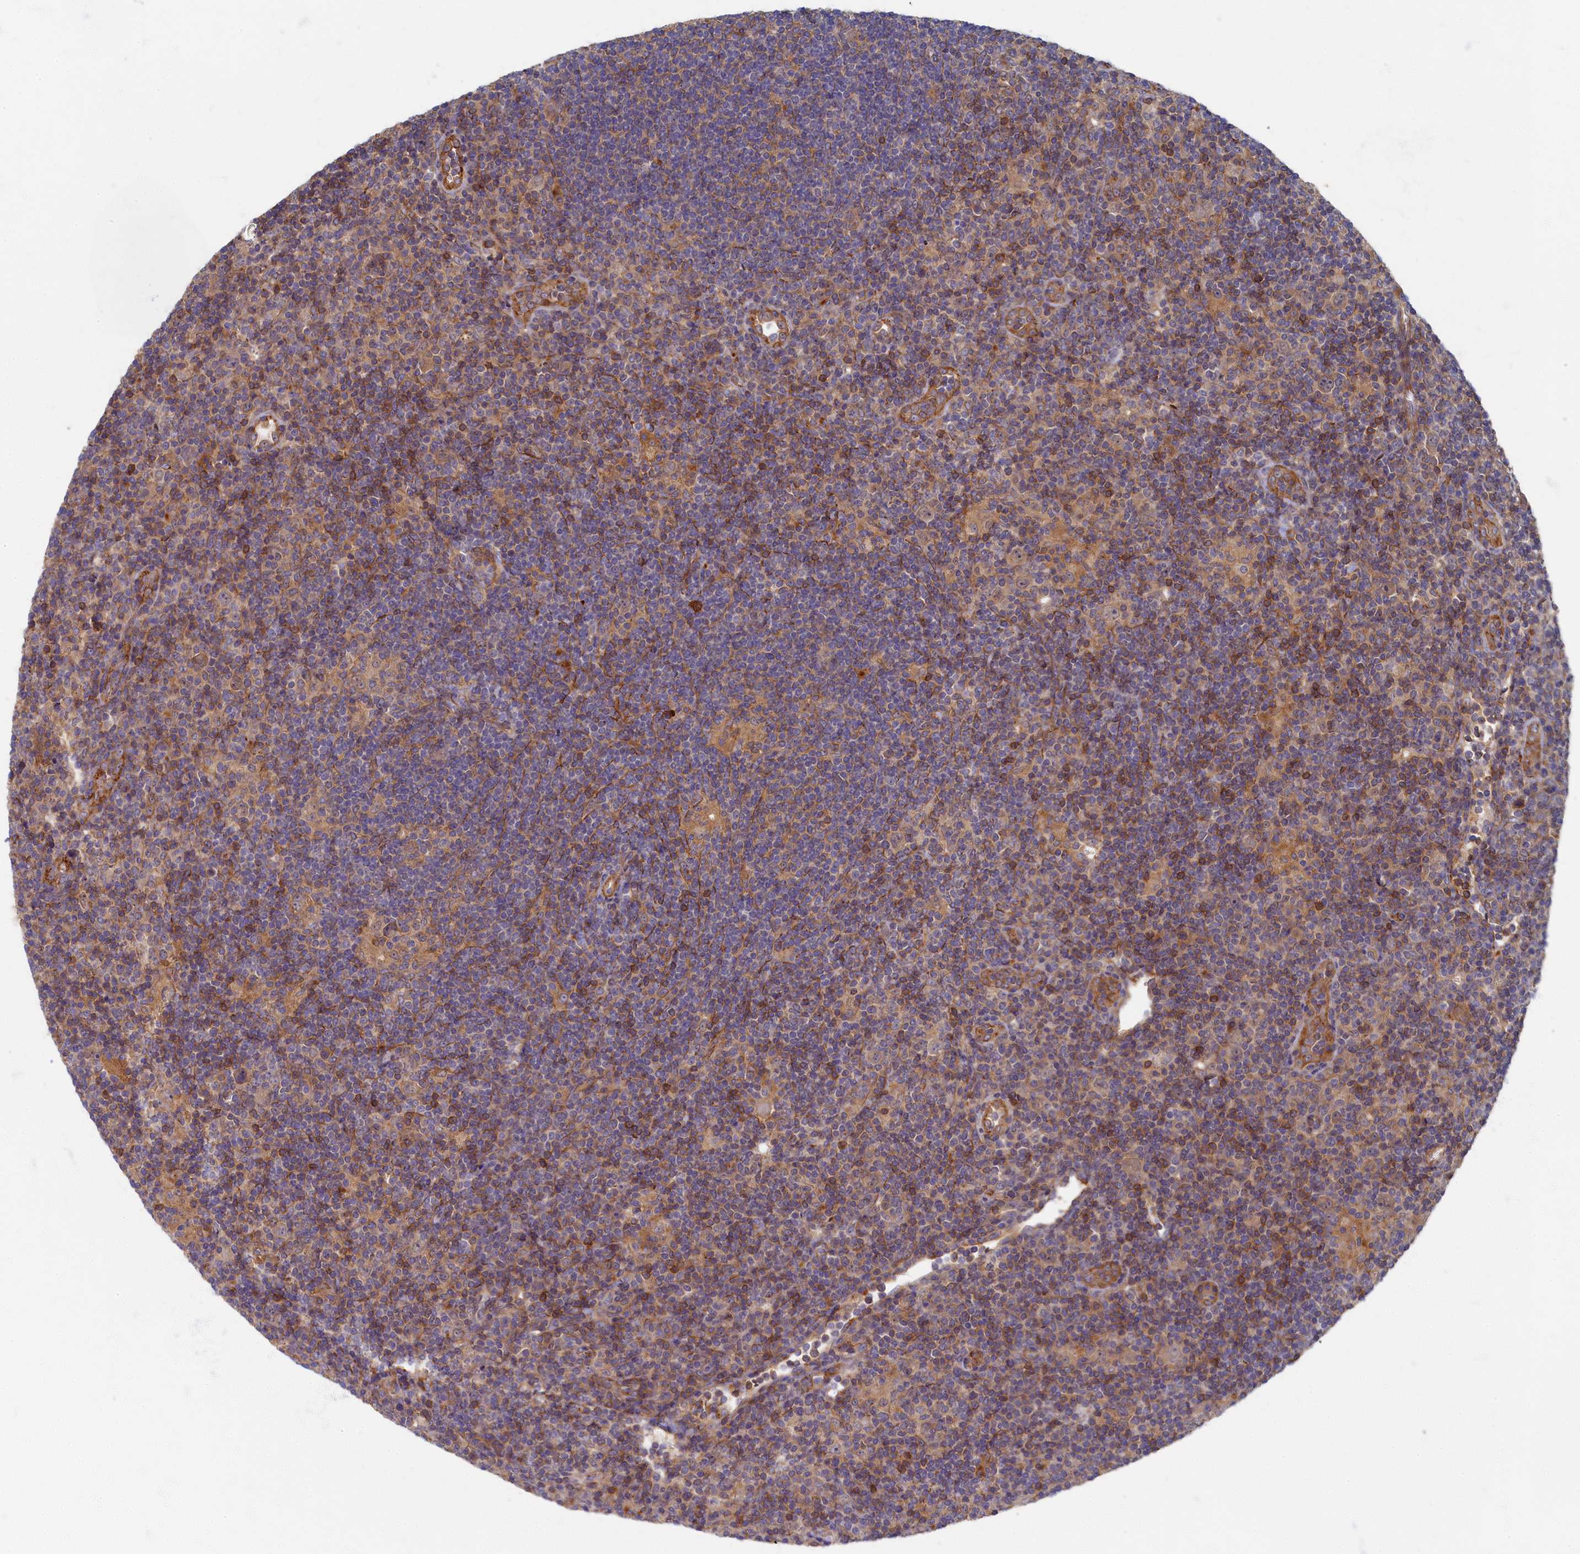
{"staining": {"intensity": "weak", "quantity": "25%-75%", "location": "cytoplasmic/membranous"}, "tissue": "lymphoma", "cell_type": "Tumor cells", "image_type": "cancer", "snomed": [{"axis": "morphology", "description": "Hodgkin's disease, NOS"}, {"axis": "topography", "description": "Lymph node"}], "caption": "A high-resolution photomicrograph shows immunohistochemistry (IHC) staining of Hodgkin's disease, which reveals weak cytoplasmic/membranous positivity in approximately 25%-75% of tumor cells. (IHC, brightfield microscopy, high magnification).", "gene": "PSMG2", "patient": {"sex": "female", "age": 57}}